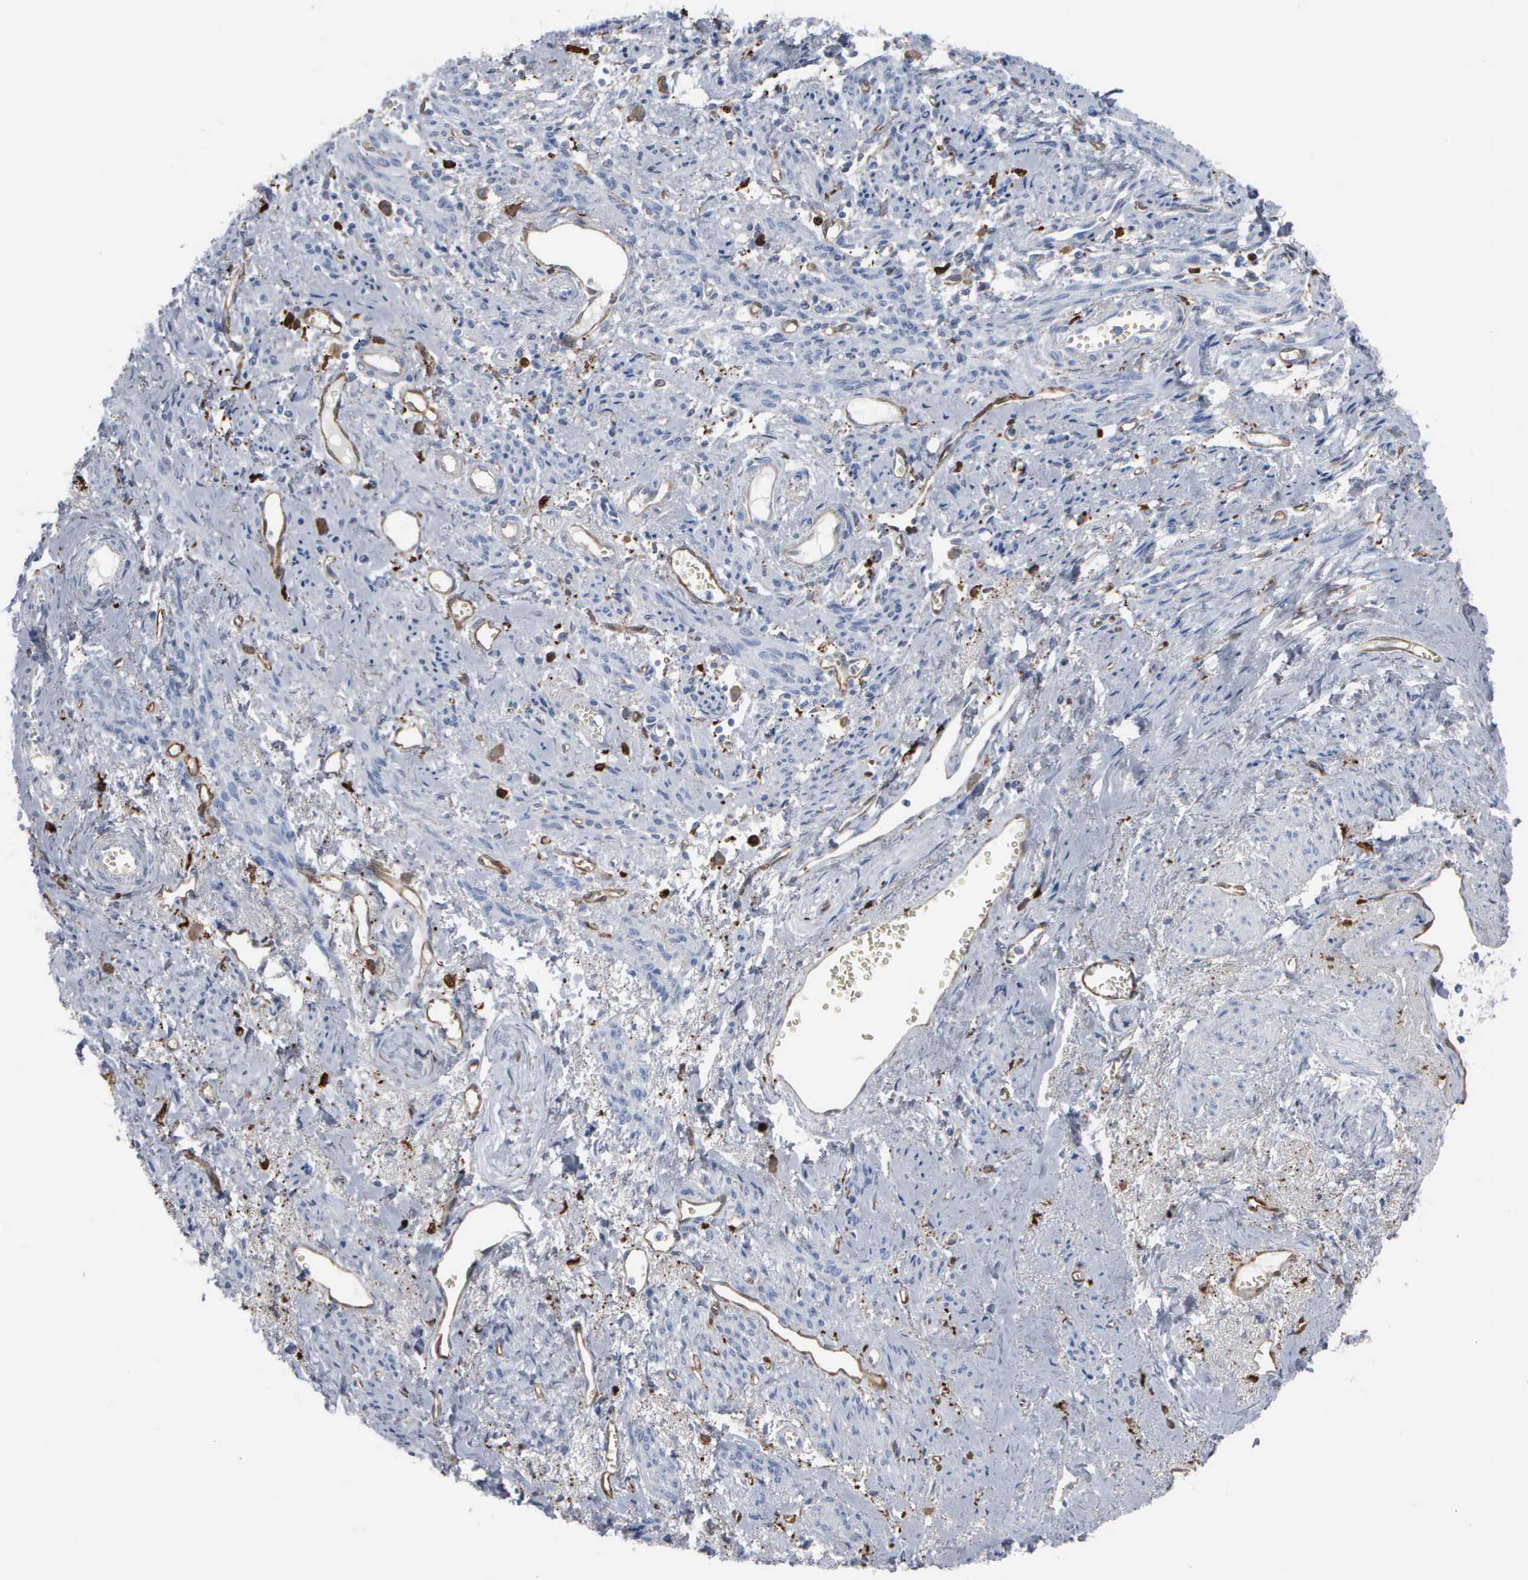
{"staining": {"intensity": "negative", "quantity": "none", "location": "none"}, "tissue": "endometrial cancer", "cell_type": "Tumor cells", "image_type": "cancer", "snomed": [{"axis": "morphology", "description": "Adenocarcinoma, NOS"}, {"axis": "topography", "description": "Endometrium"}], "caption": "Tumor cells are negative for brown protein staining in endometrial cancer.", "gene": "FSCN1", "patient": {"sex": "female", "age": 75}}